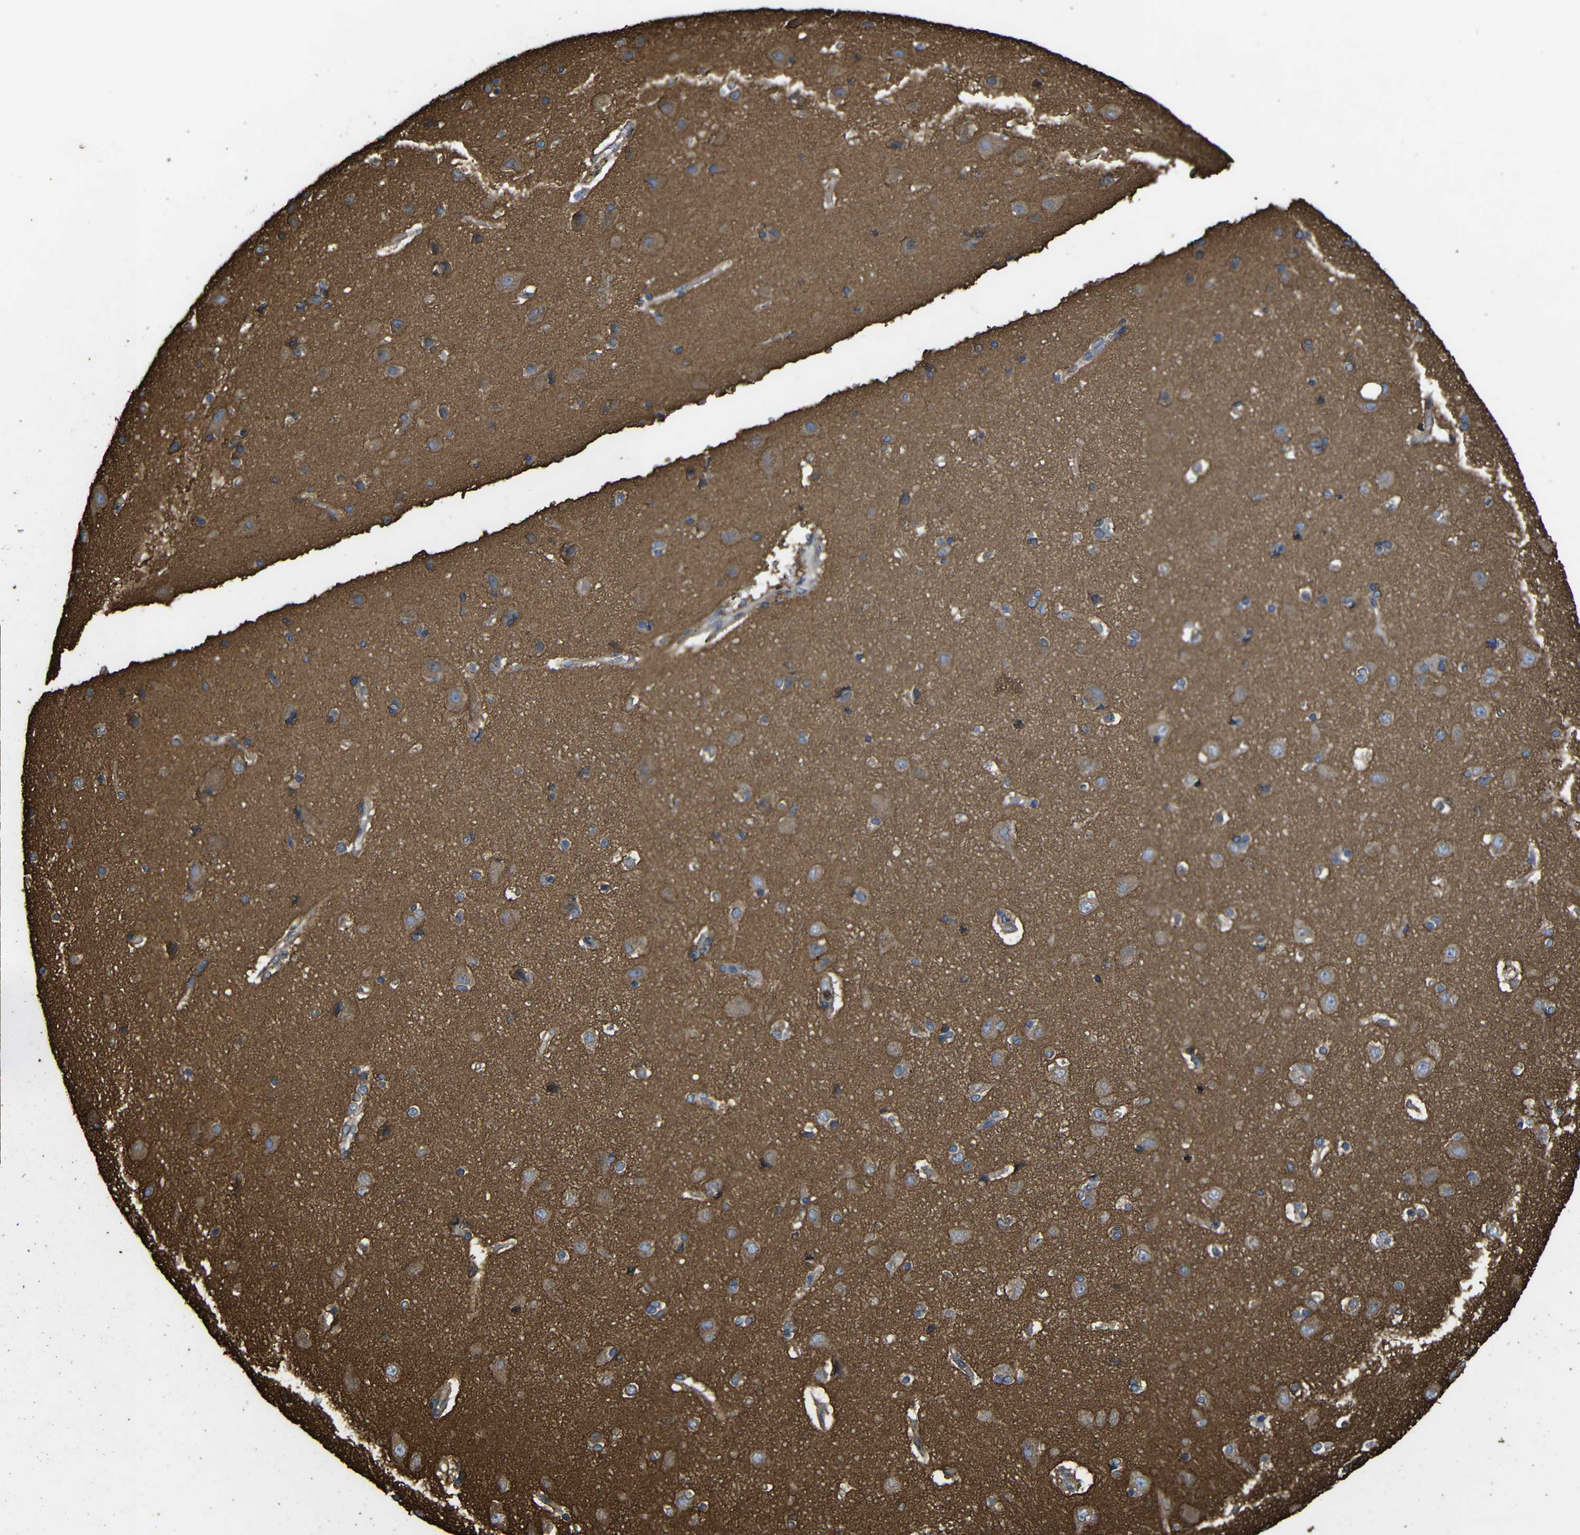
{"staining": {"intensity": "negative", "quantity": "none", "location": "none"}, "tissue": "cerebral cortex", "cell_type": "Endothelial cells", "image_type": "normal", "snomed": [{"axis": "morphology", "description": "Normal tissue, NOS"}, {"axis": "topography", "description": "Cerebral cortex"}], "caption": "Micrograph shows no protein positivity in endothelial cells of normal cerebral cortex. Brightfield microscopy of immunohistochemistry stained with DAB (brown) and hematoxylin (blue), captured at high magnification.", "gene": "TREM2", "patient": {"sex": "female", "age": 54}}